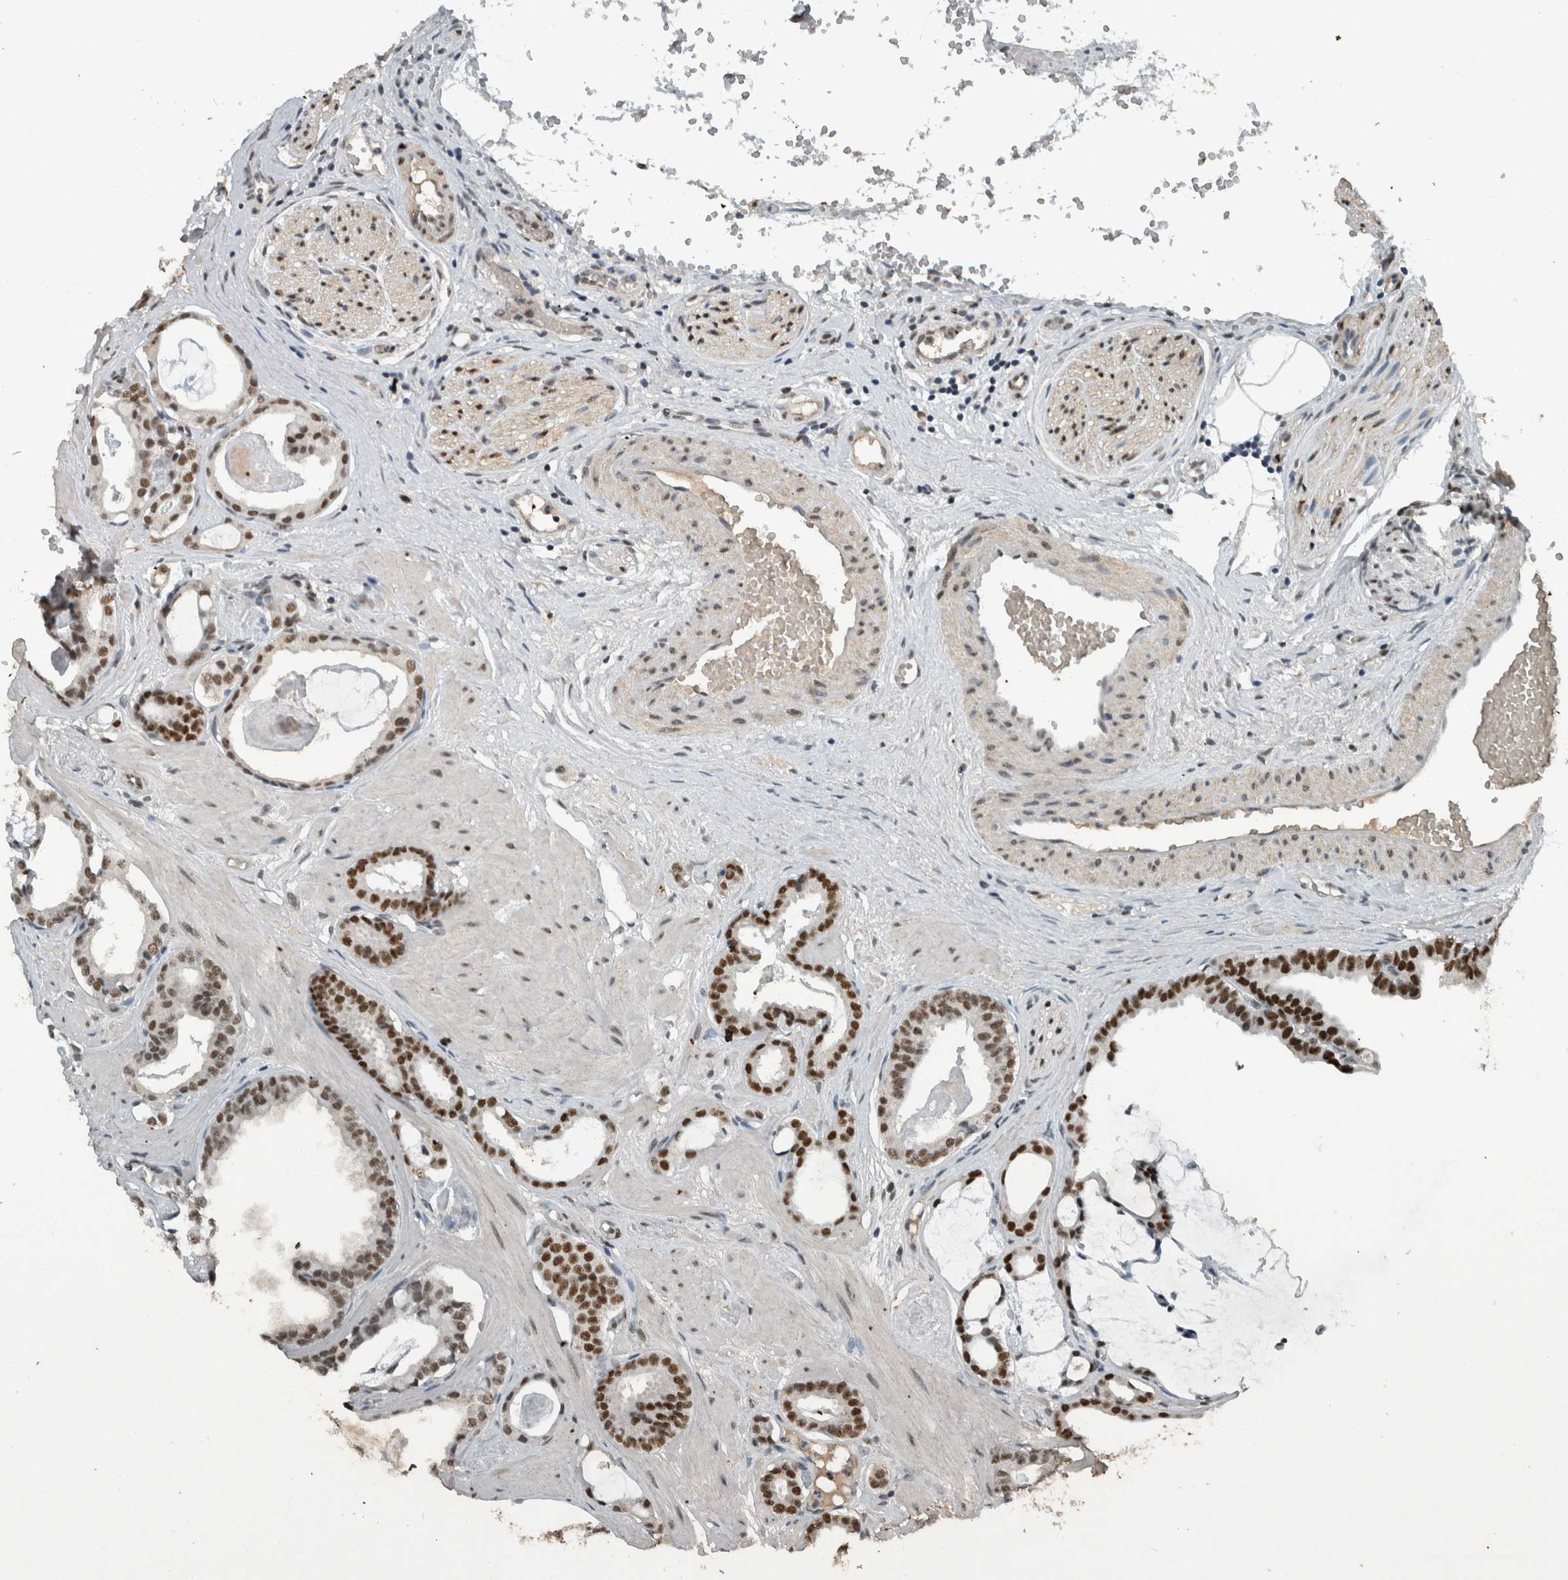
{"staining": {"intensity": "strong", "quantity": ">75%", "location": "nuclear"}, "tissue": "prostate cancer", "cell_type": "Tumor cells", "image_type": "cancer", "snomed": [{"axis": "morphology", "description": "Adenocarcinoma, Low grade"}, {"axis": "topography", "description": "Prostate"}], "caption": "Immunohistochemical staining of prostate cancer (low-grade adenocarcinoma) reveals high levels of strong nuclear protein positivity in about >75% of tumor cells.", "gene": "ZNF24", "patient": {"sex": "male", "age": 53}}